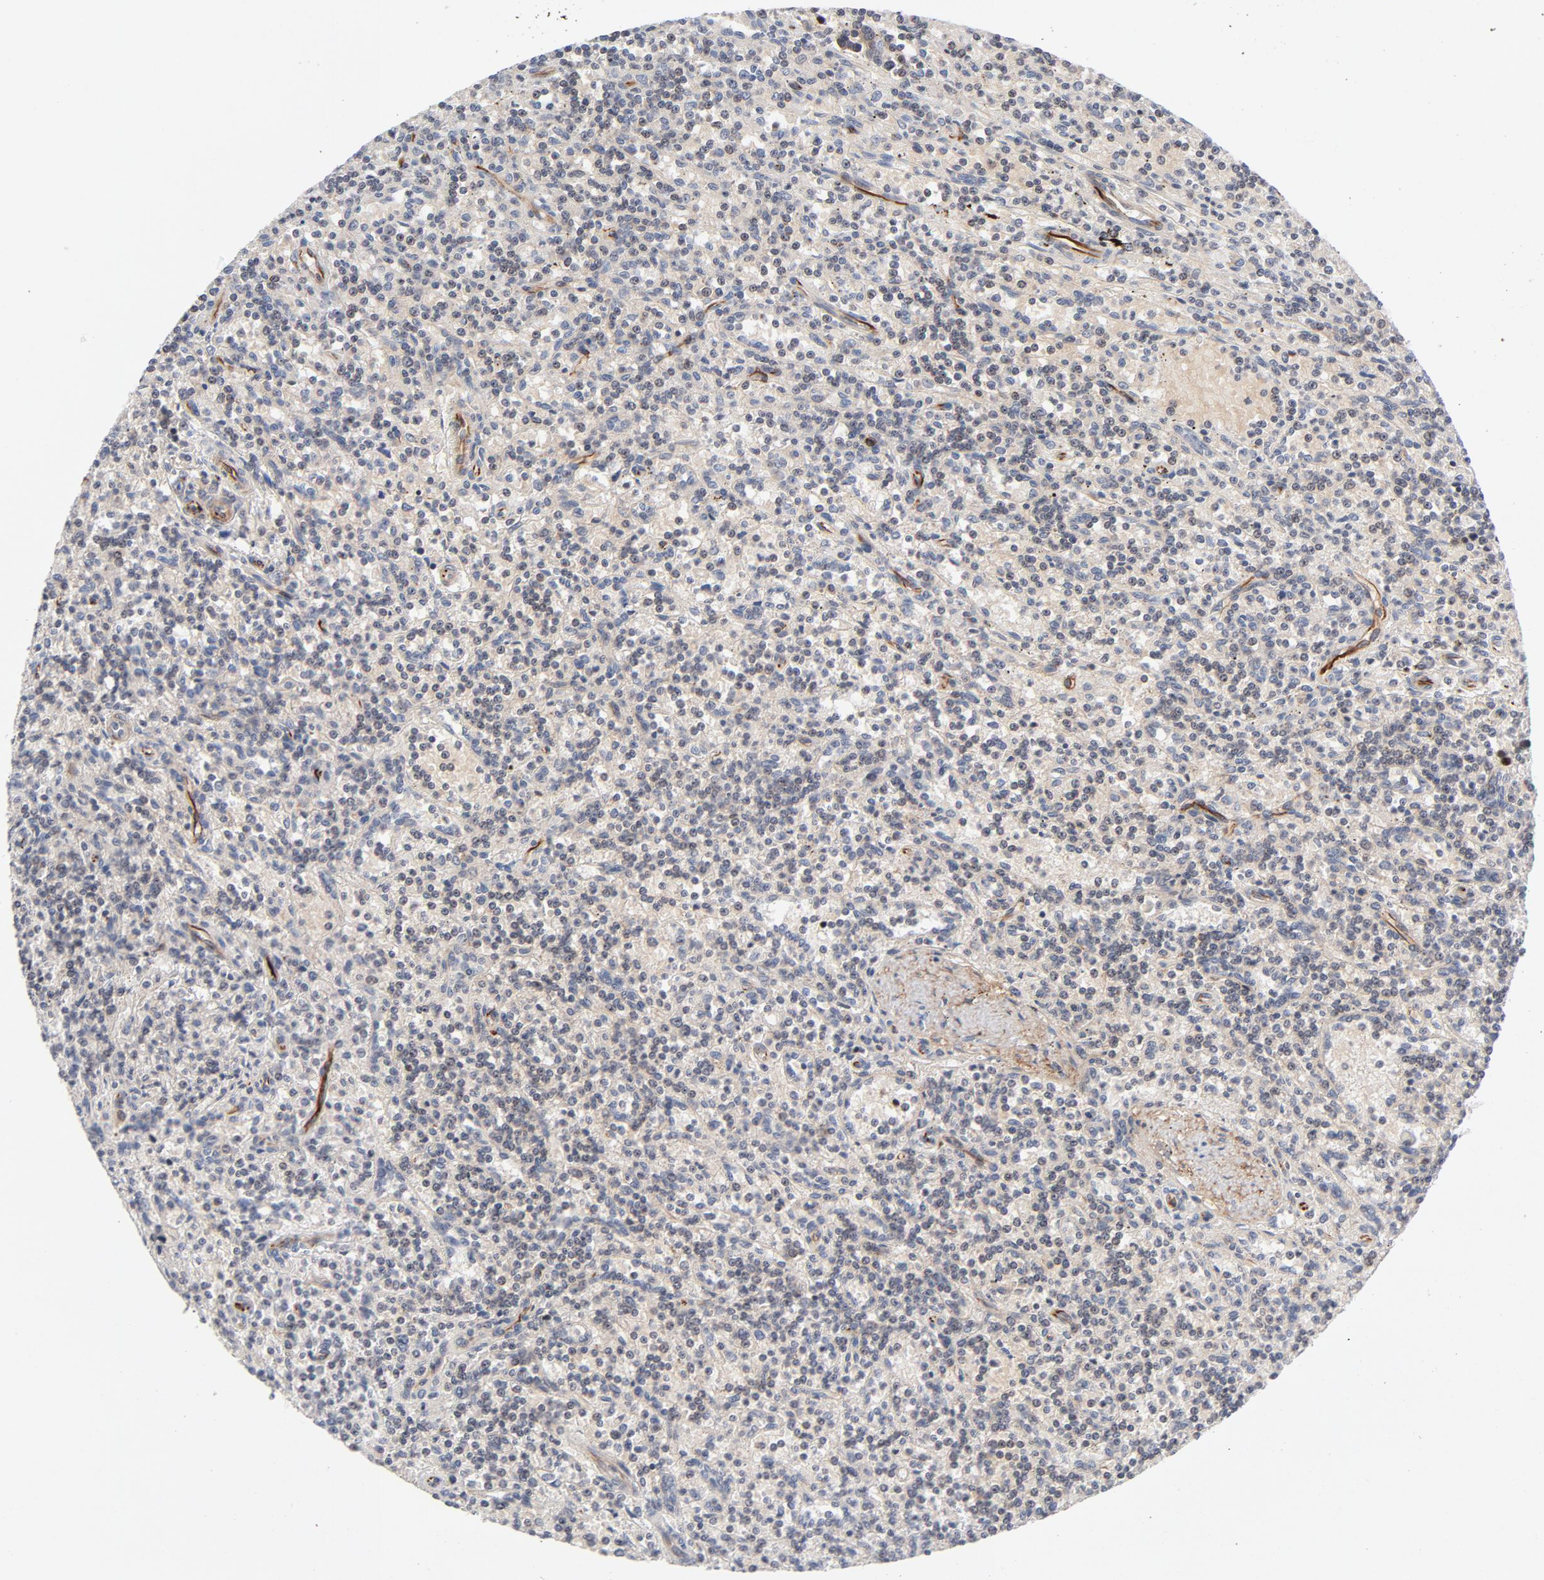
{"staining": {"intensity": "weak", "quantity": "25%-75%", "location": "cytoplasmic/membranous"}, "tissue": "lymphoma", "cell_type": "Tumor cells", "image_type": "cancer", "snomed": [{"axis": "morphology", "description": "Malignant lymphoma, non-Hodgkin's type, Low grade"}, {"axis": "topography", "description": "Spleen"}], "caption": "Tumor cells demonstrate low levels of weak cytoplasmic/membranous expression in approximately 25%-75% of cells in lymphoma. (DAB (3,3'-diaminobenzidine) IHC, brown staining for protein, blue staining for nuclei).", "gene": "DNAAF2", "patient": {"sex": "male", "age": 73}}